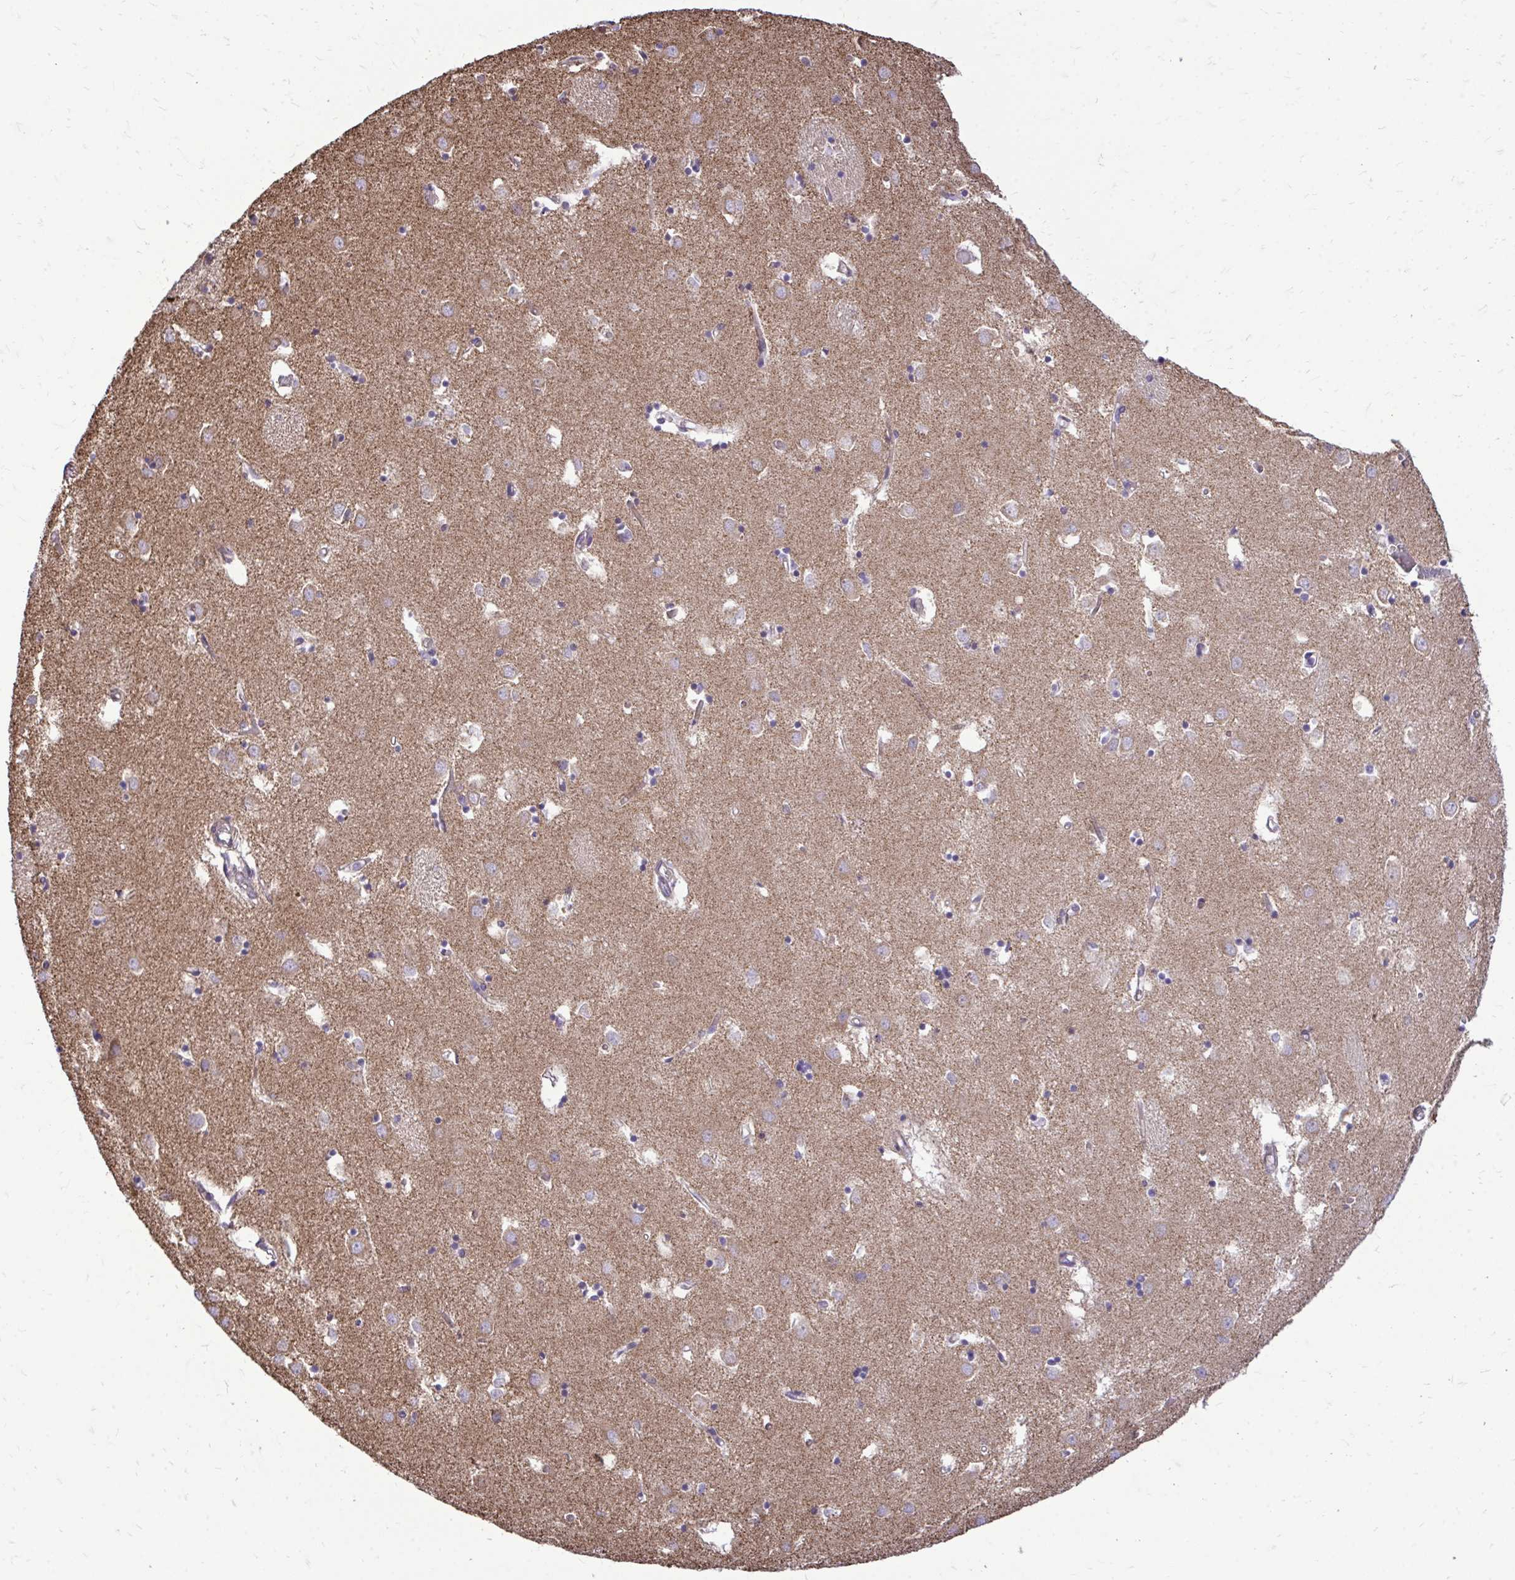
{"staining": {"intensity": "negative", "quantity": "none", "location": "none"}, "tissue": "caudate", "cell_type": "Glial cells", "image_type": "normal", "snomed": [{"axis": "morphology", "description": "Normal tissue, NOS"}, {"axis": "topography", "description": "Lateral ventricle wall"}], "caption": "IHC photomicrograph of normal caudate: caudate stained with DAB exhibits no significant protein expression in glial cells. (DAB (3,3'-diaminobenzidine) immunohistochemistry visualized using brightfield microscopy, high magnification).", "gene": "UBE2C", "patient": {"sex": "male", "age": 70}}